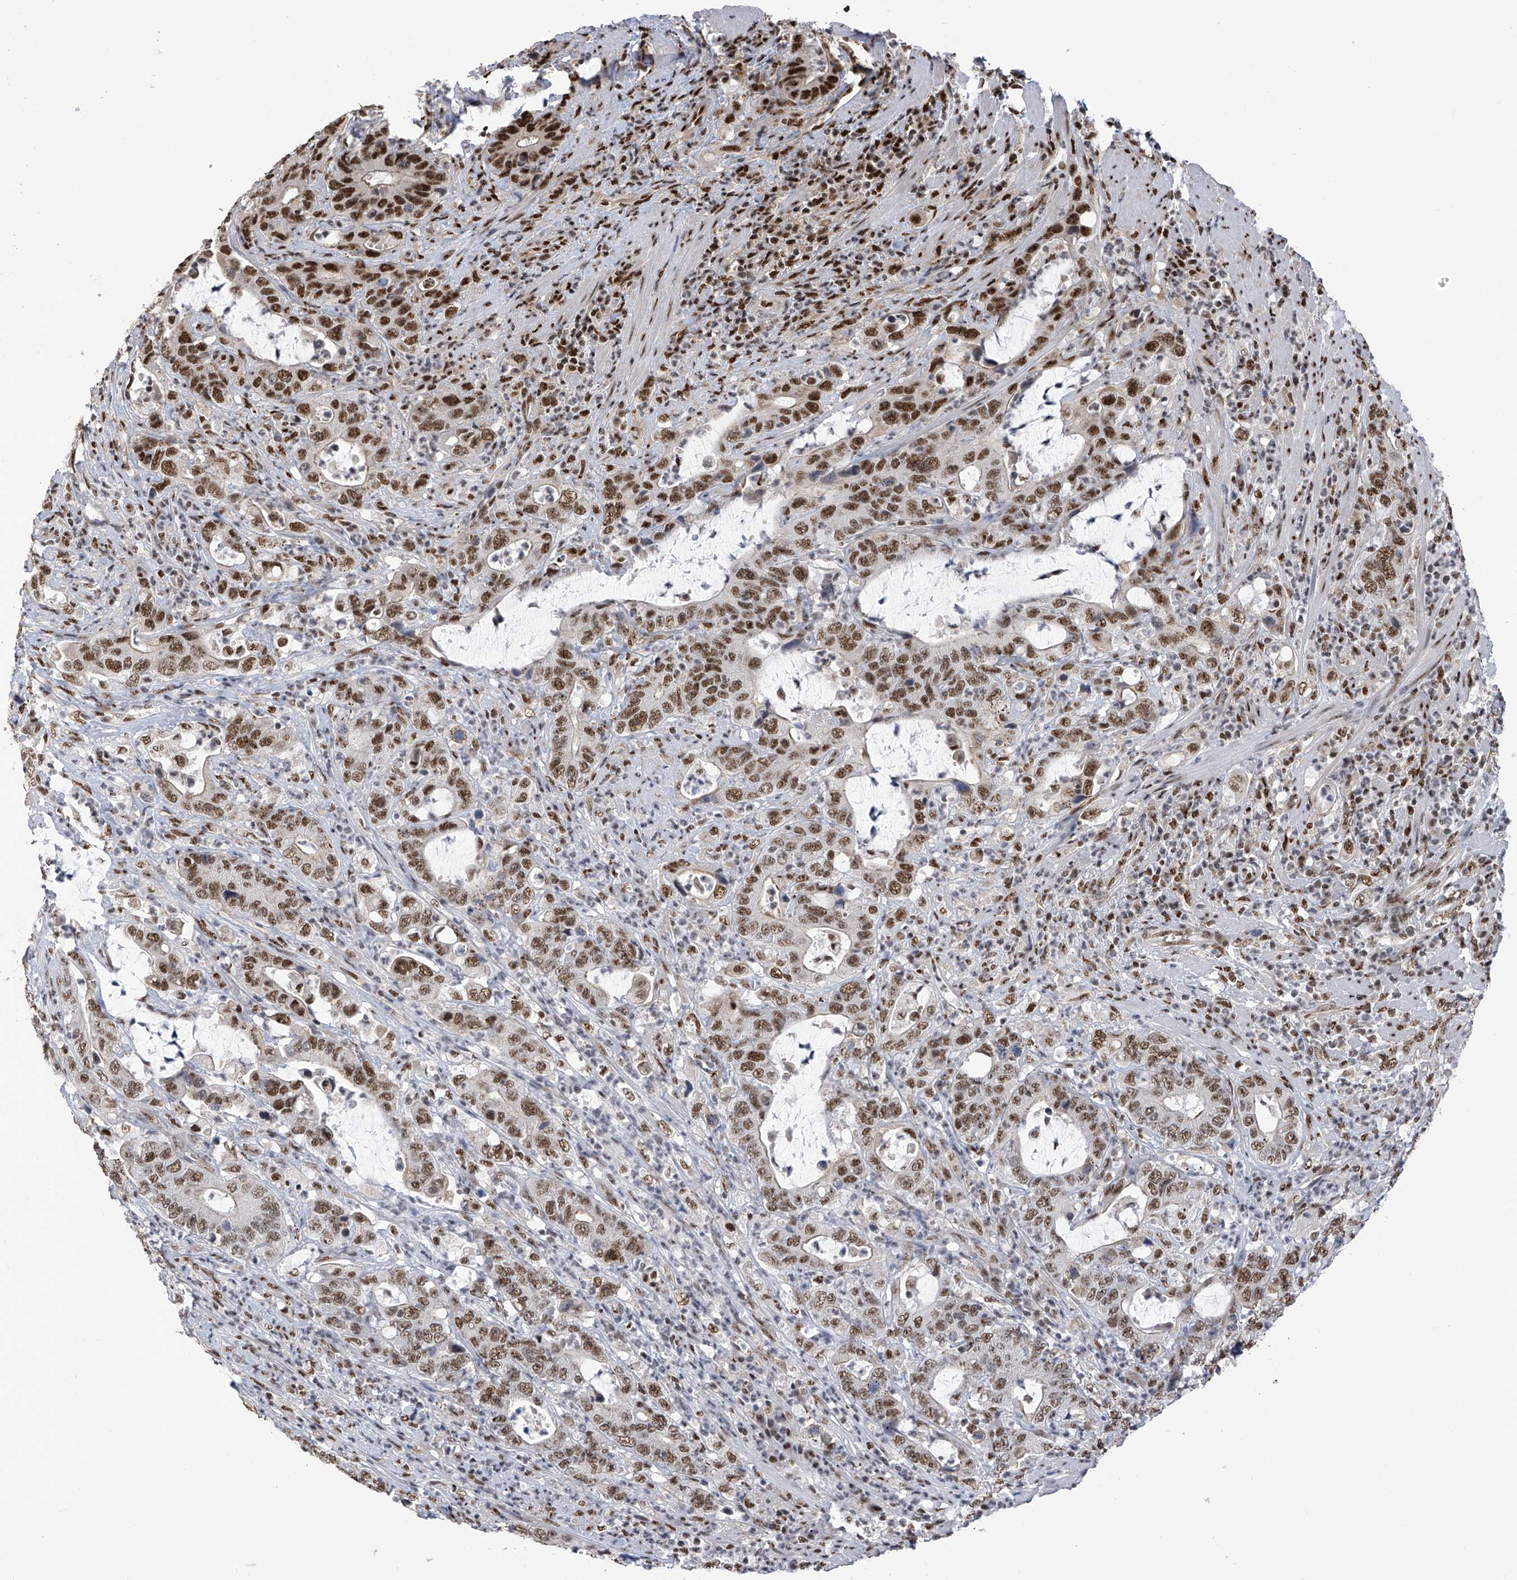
{"staining": {"intensity": "strong", "quantity": ">75%", "location": "nuclear"}, "tissue": "colorectal cancer", "cell_type": "Tumor cells", "image_type": "cancer", "snomed": [{"axis": "morphology", "description": "Adenocarcinoma, NOS"}, {"axis": "topography", "description": "Colon"}], "caption": "Immunohistochemical staining of human colorectal cancer (adenocarcinoma) demonstrates high levels of strong nuclear protein staining in approximately >75% of tumor cells.", "gene": "APLF", "patient": {"sex": "female", "age": 75}}